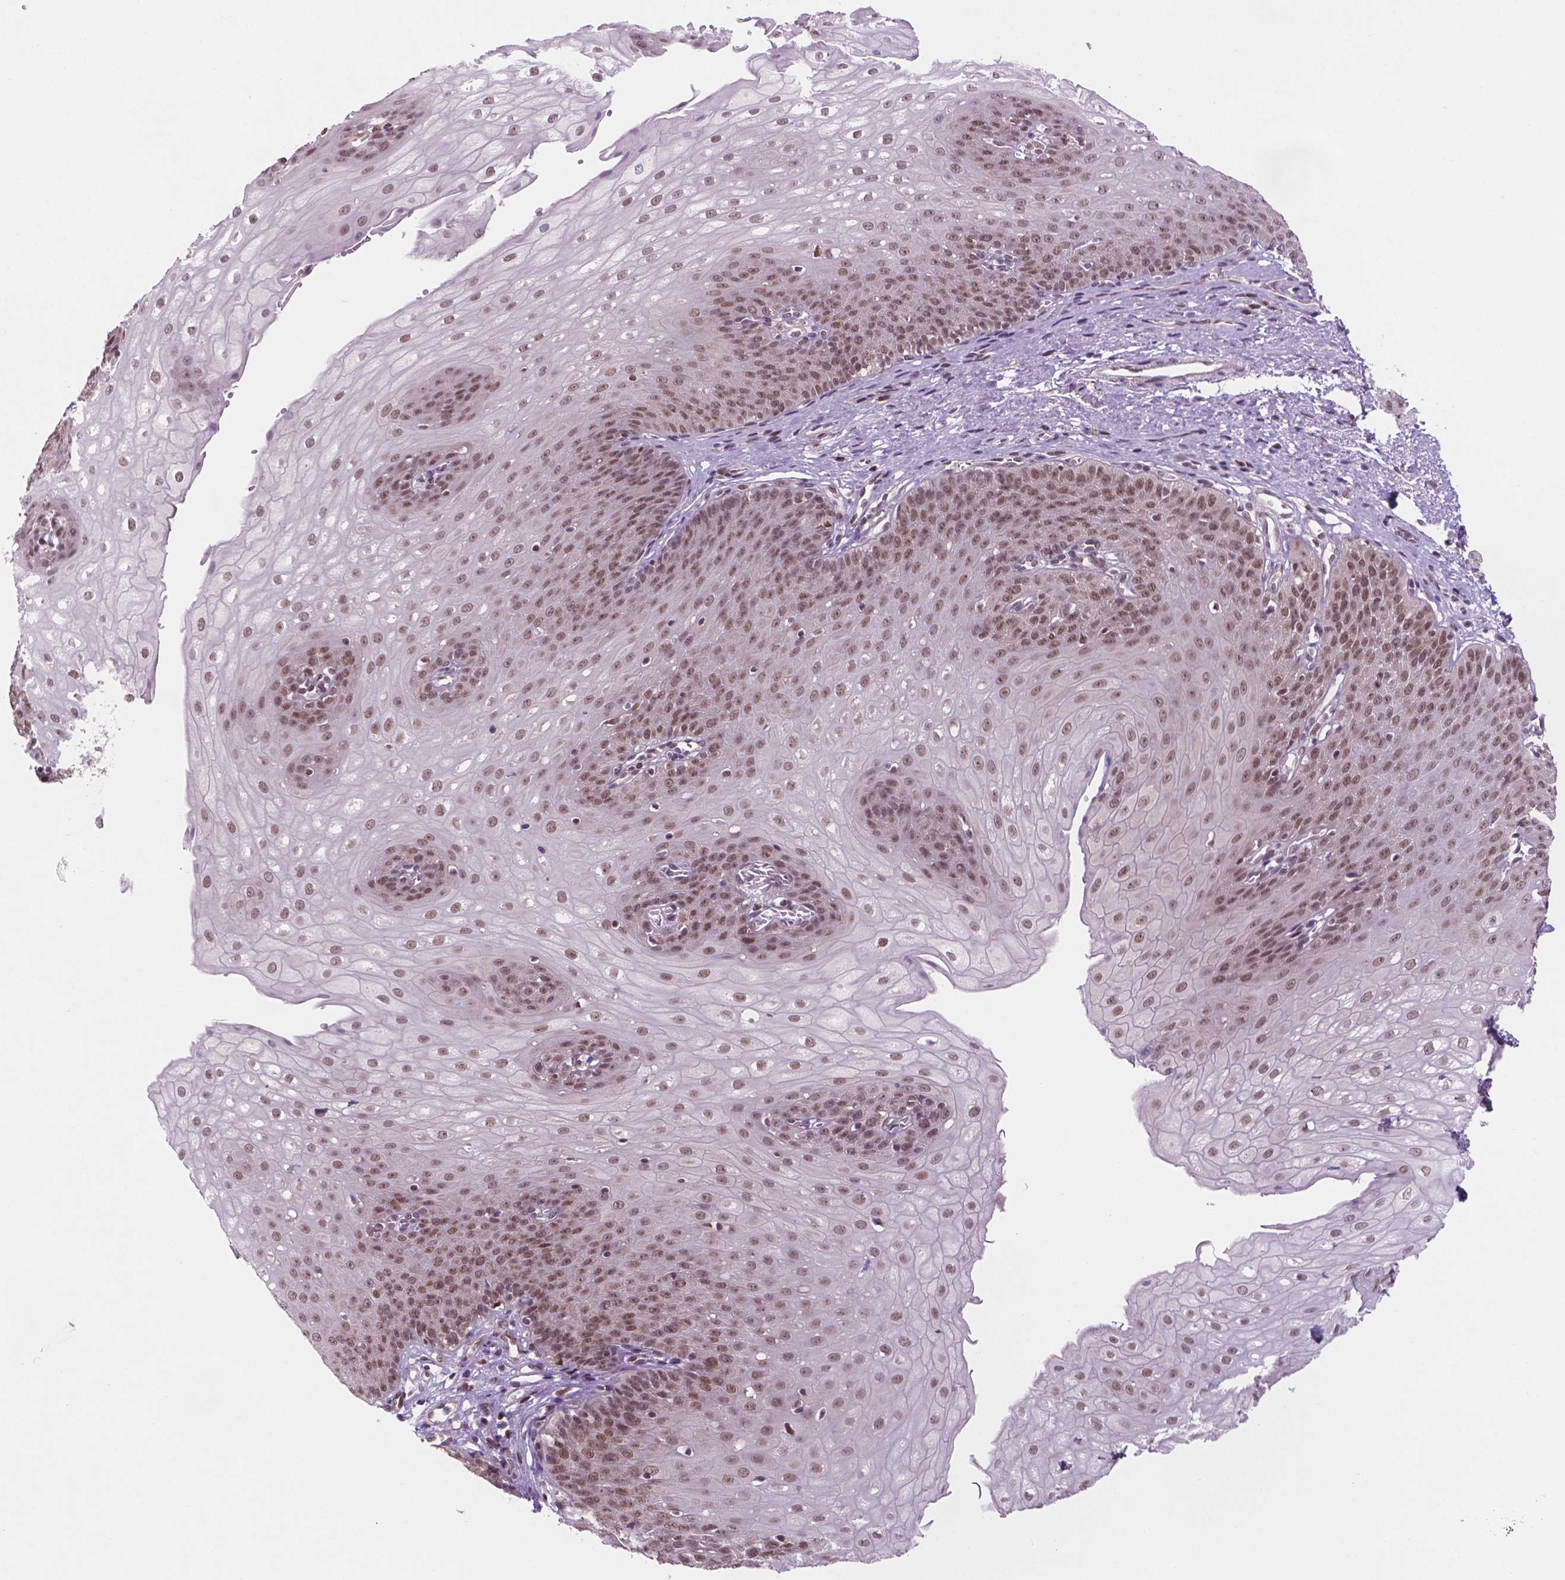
{"staining": {"intensity": "moderate", "quantity": ">75%", "location": "nuclear"}, "tissue": "esophagus", "cell_type": "Squamous epithelial cells", "image_type": "normal", "snomed": [{"axis": "morphology", "description": "Normal tissue, NOS"}, {"axis": "topography", "description": "Esophagus"}], "caption": "Moderate nuclear staining is seen in approximately >75% of squamous epithelial cells in normal esophagus.", "gene": "PER2", "patient": {"sex": "male", "age": 71}}